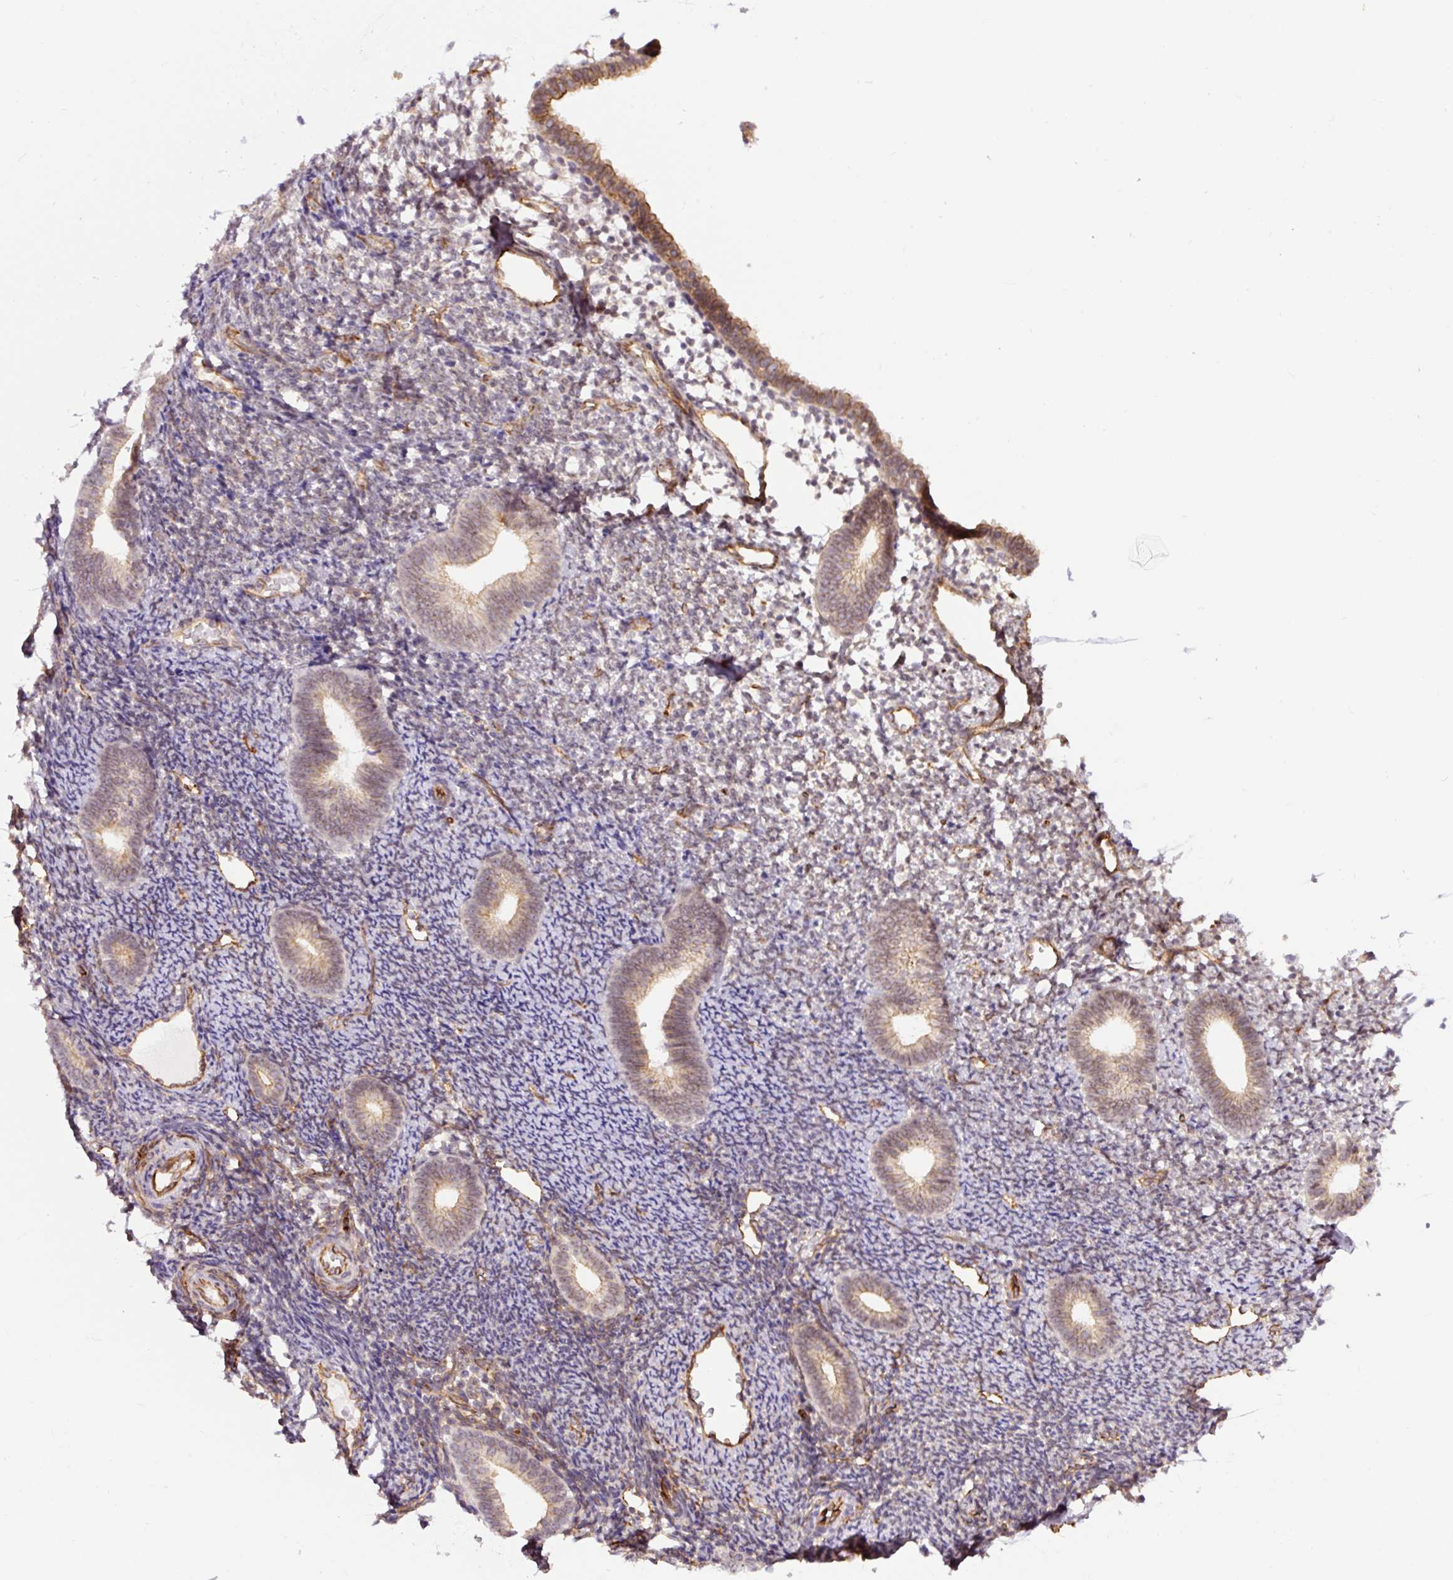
{"staining": {"intensity": "negative", "quantity": "none", "location": "none"}, "tissue": "endometrium", "cell_type": "Cells in endometrial stroma", "image_type": "normal", "snomed": [{"axis": "morphology", "description": "Normal tissue, NOS"}, {"axis": "topography", "description": "Endometrium"}], "caption": "IHC micrograph of benign endometrium stained for a protein (brown), which reveals no positivity in cells in endometrial stroma.", "gene": "MYO5C", "patient": {"sex": "female", "age": 39}}